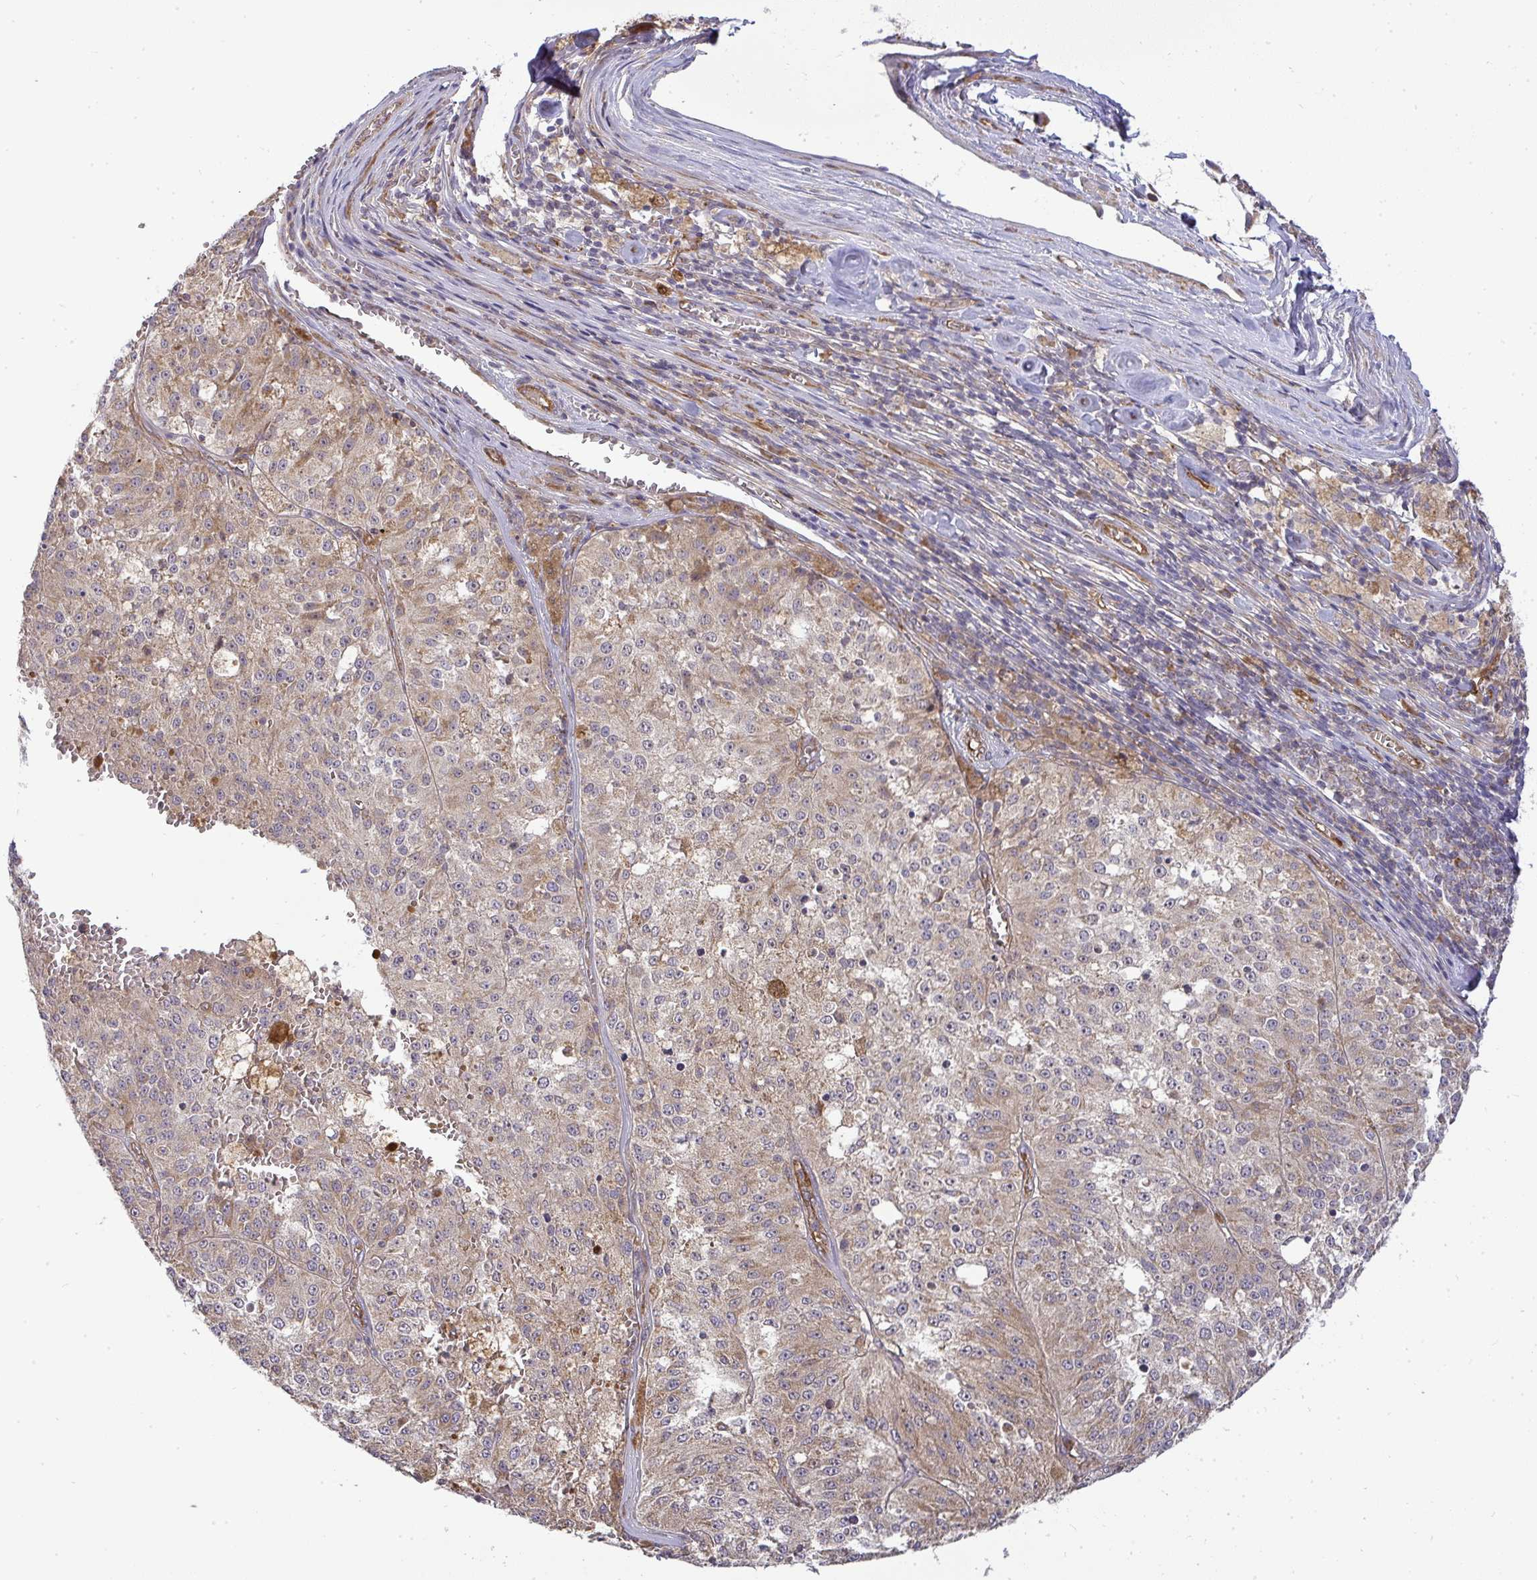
{"staining": {"intensity": "weak", "quantity": "25%-75%", "location": "cytoplasmic/membranous"}, "tissue": "melanoma", "cell_type": "Tumor cells", "image_type": "cancer", "snomed": [{"axis": "morphology", "description": "Malignant melanoma, Metastatic site"}, {"axis": "topography", "description": "Lymph node"}], "caption": "The image shows immunohistochemical staining of malignant melanoma (metastatic site). There is weak cytoplasmic/membranous positivity is seen in approximately 25%-75% of tumor cells.", "gene": "B4GALT6", "patient": {"sex": "female", "age": 64}}